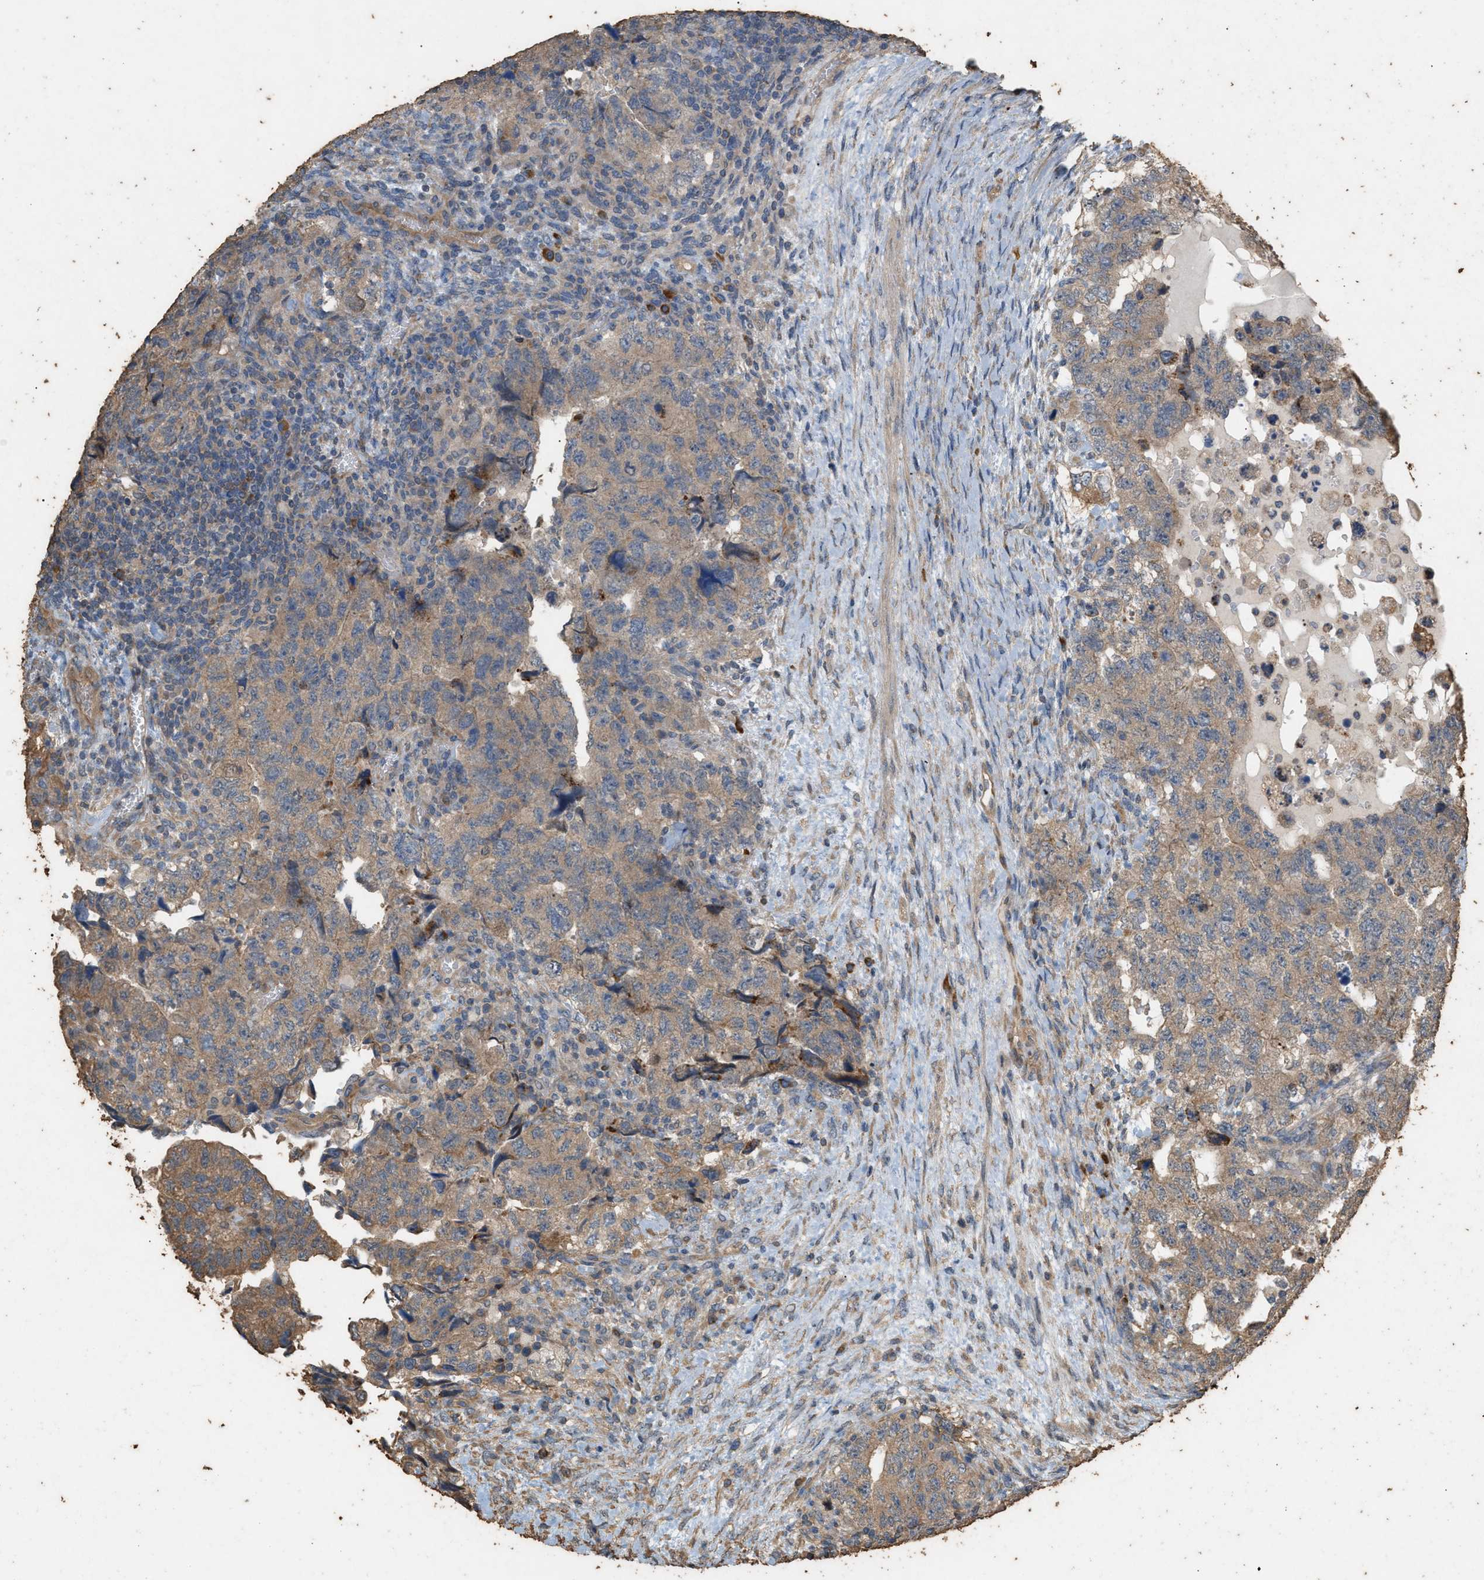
{"staining": {"intensity": "weak", "quantity": ">75%", "location": "cytoplasmic/membranous"}, "tissue": "testis cancer", "cell_type": "Tumor cells", "image_type": "cancer", "snomed": [{"axis": "morphology", "description": "Carcinoma, Embryonal, NOS"}, {"axis": "topography", "description": "Testis"}], "caption": "Protein staining exhibits weak cytoplasmic/membranous expression in approximately >75% of tumor cells in embryonal carcinoma (testis).", "gene": "DCAF7", "patient": {"sex": "male", "age": 36}}